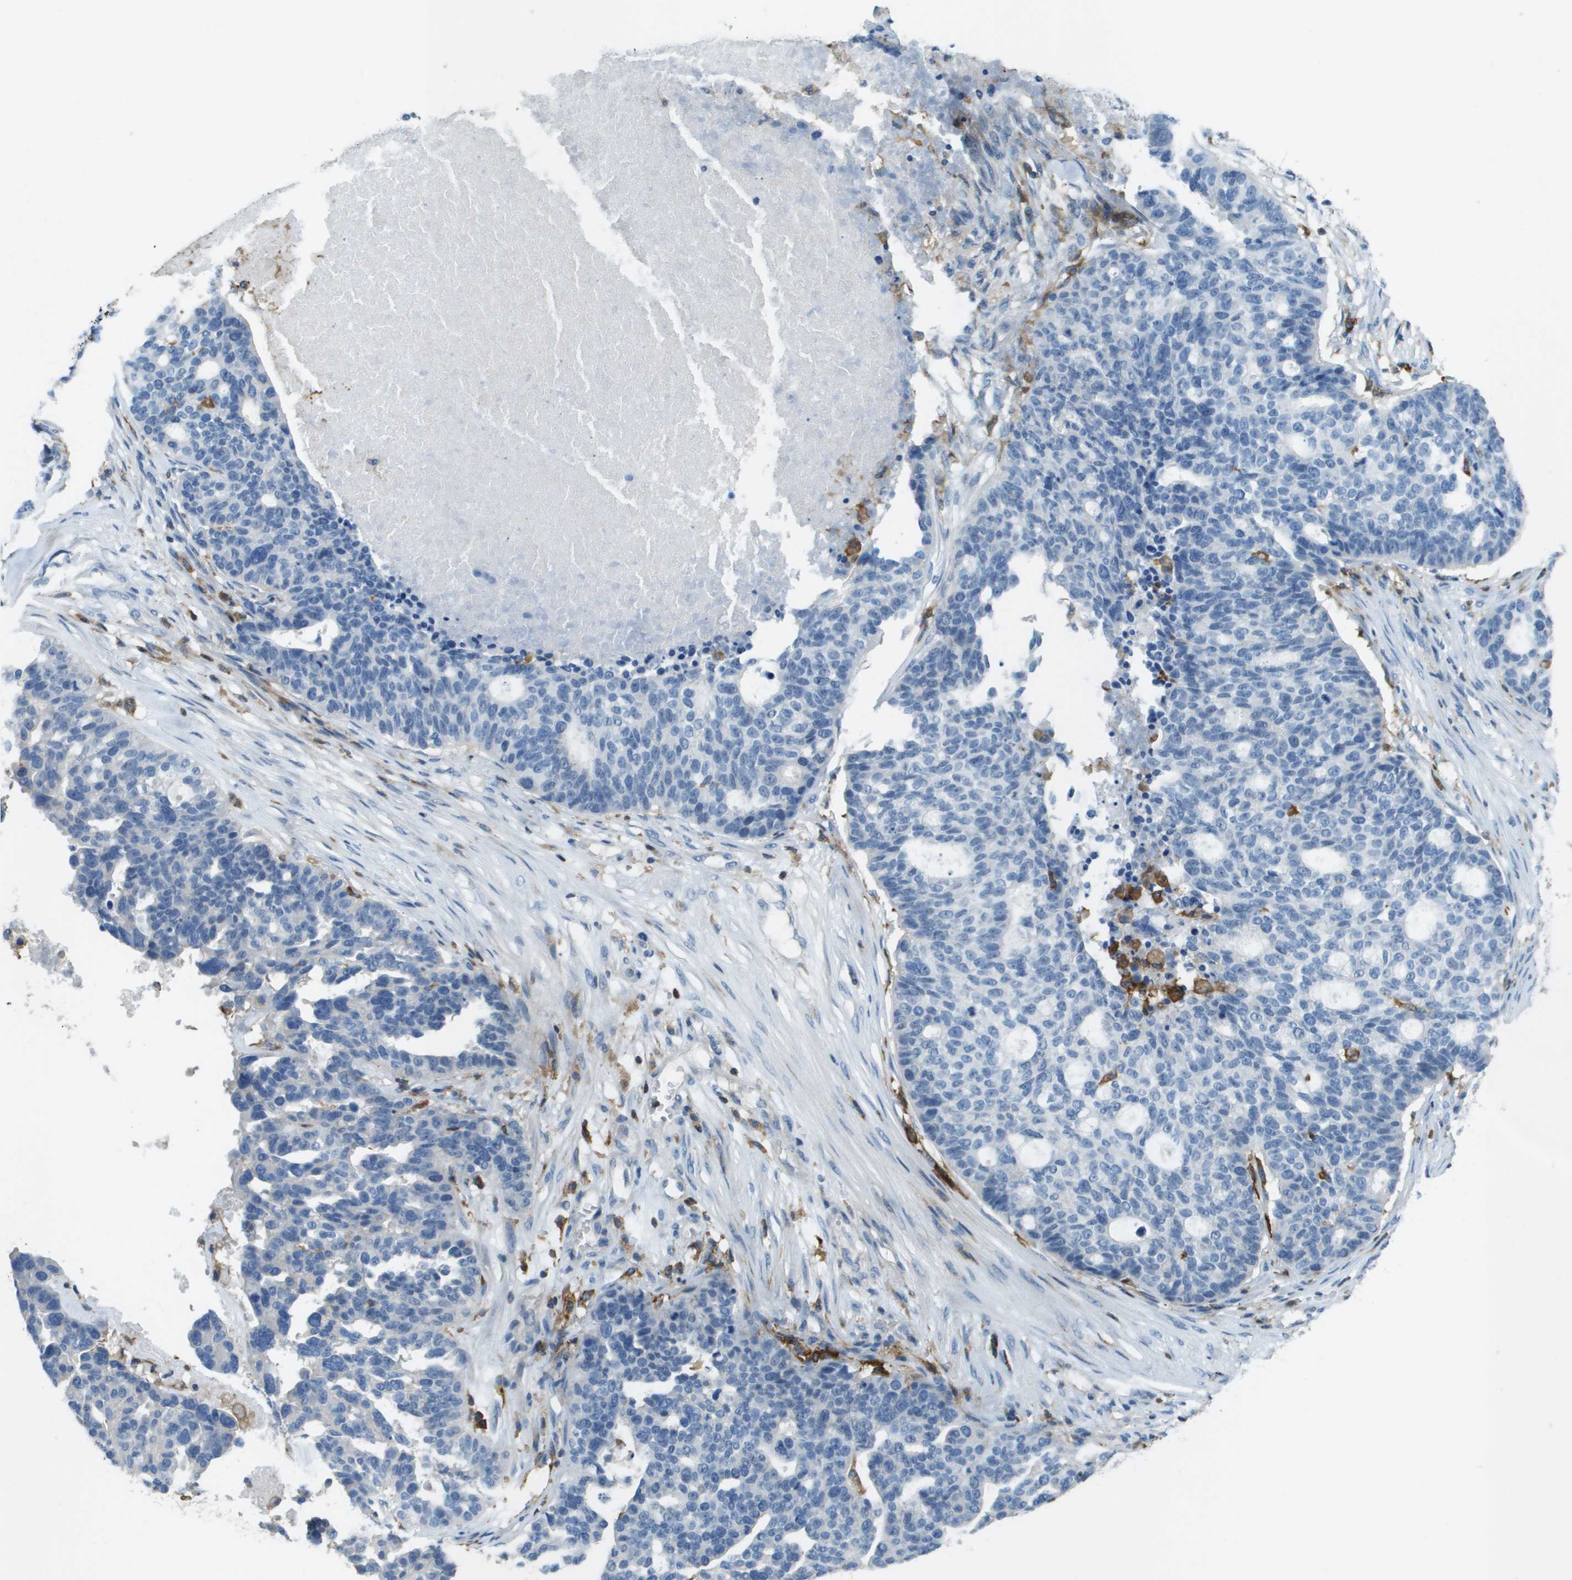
{"staining": {"intensity": "negative", "quantity": "none", "location": "none"}, "tissue": "ovarian cancer", "cell_type": "Tumor cells", "image_type": "cancer", "snomed": [{"axis": "morphology", "description": "Cystadenocarcinoma, serous, NOS"}, {"axis": "topography", "description": "Ovary"}], "caption": "Protein analysis of serous cystadenocarcinoma (ovarian) shows no significant staining in tumor cells. (IHC, brightfield microscopy, high magnification).", "gene": "APBB1IP", "patient": {"sex": "female", "age": 59}}